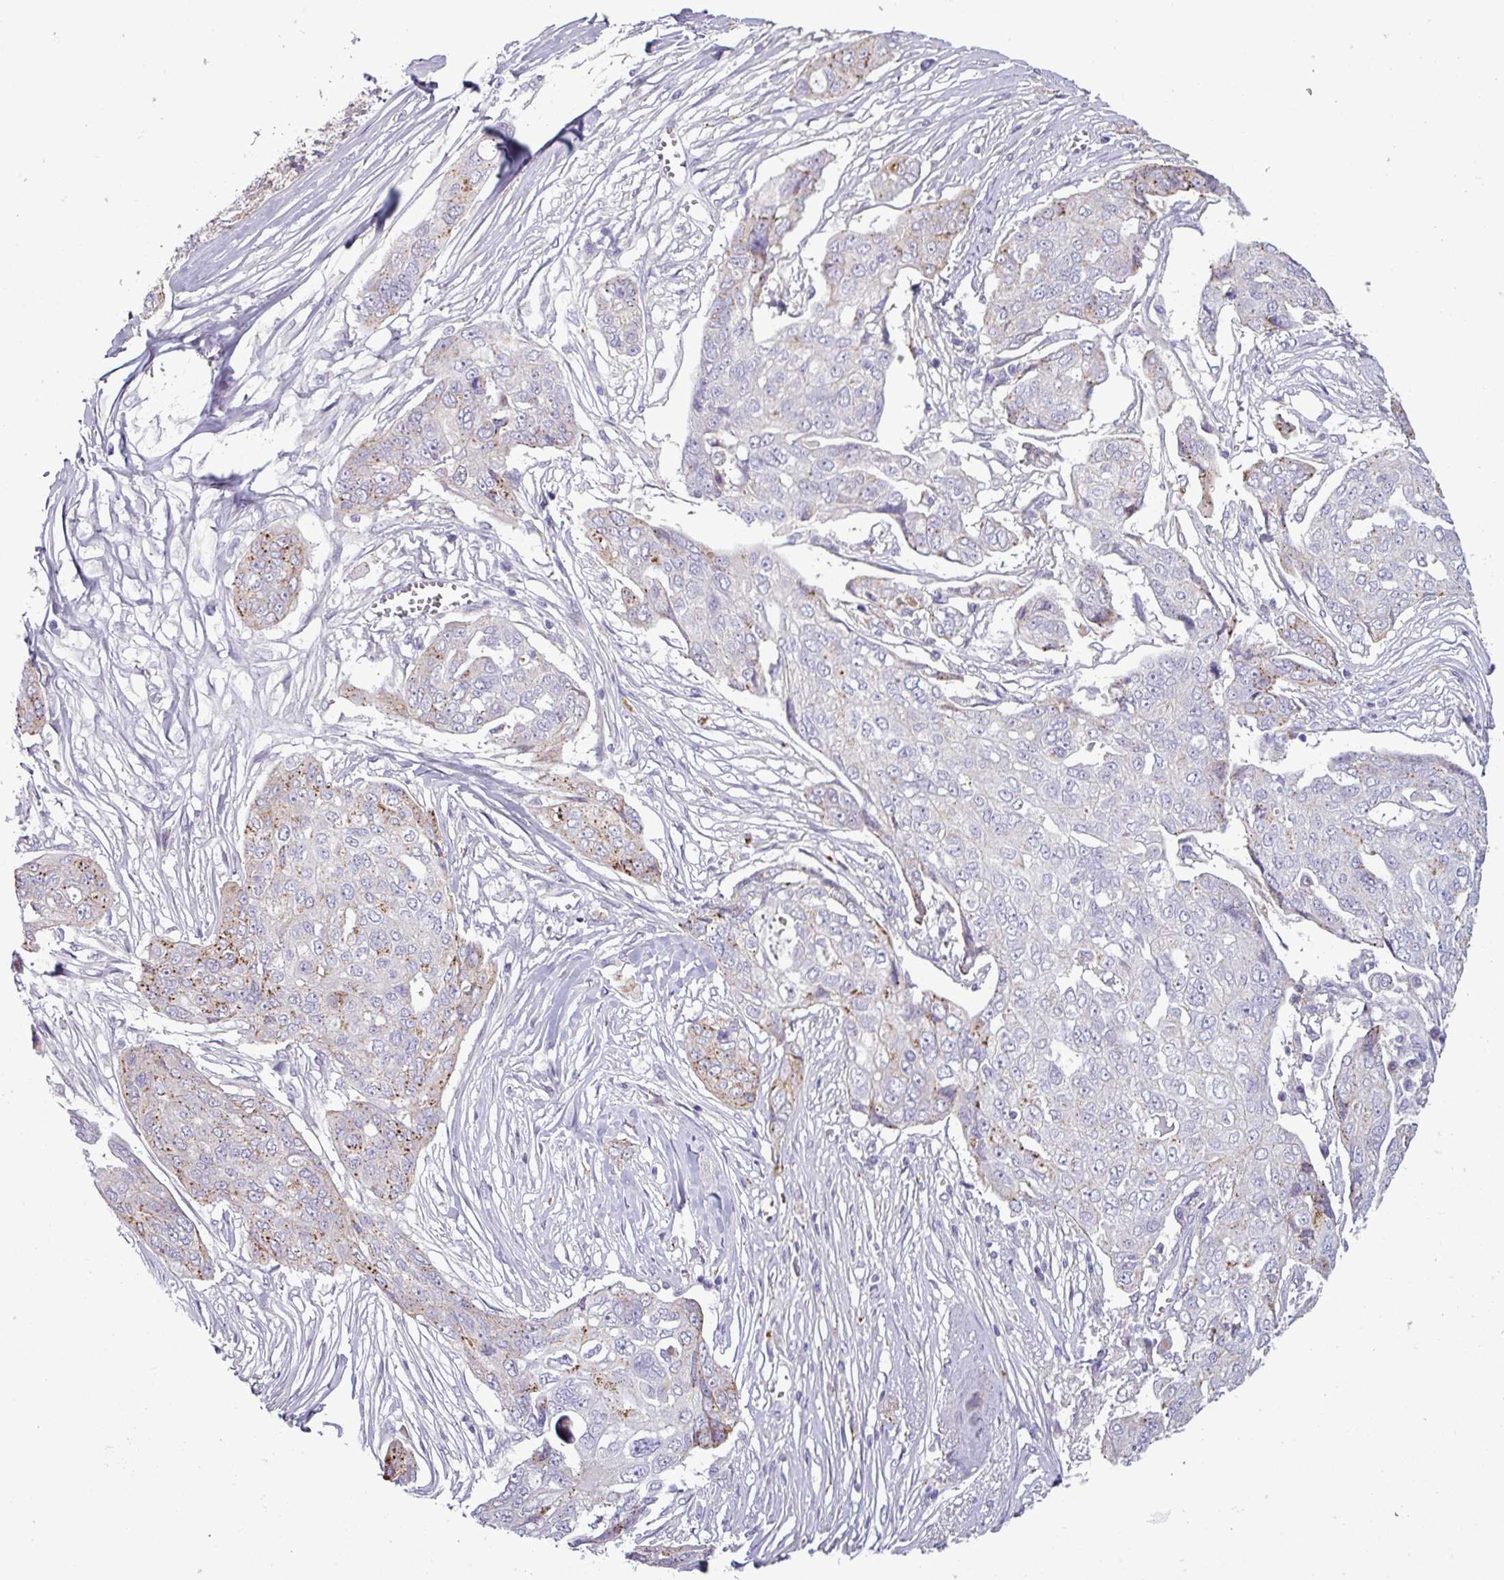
{"staining": {"intensity": "moderate", "quantity": "<25%", "location": "cytoplasmic/membranous"}, "tissue": "ovarian cancer", "cell_type": "Tumor cells", "image_type": "cancer", "snomed": [{"axis": "morphology", "description": "Carcinoma, endometroid"}, {"axis": "topography", "description": "Ovary"}], "caption": "Brown immunohistochemical staining in endometroid carcinoma (ovarian) shows moderate cytoplasmic/membranous expression in about <25% of tumor cells. The staining was performed using DAB (3,3'-diaminobenzidine), with brown indicating positive protein expression. Nuclei are stained blue with hematoxylin.", "gene": "C4B", "patient": {"sex": "female", "age": 70}}